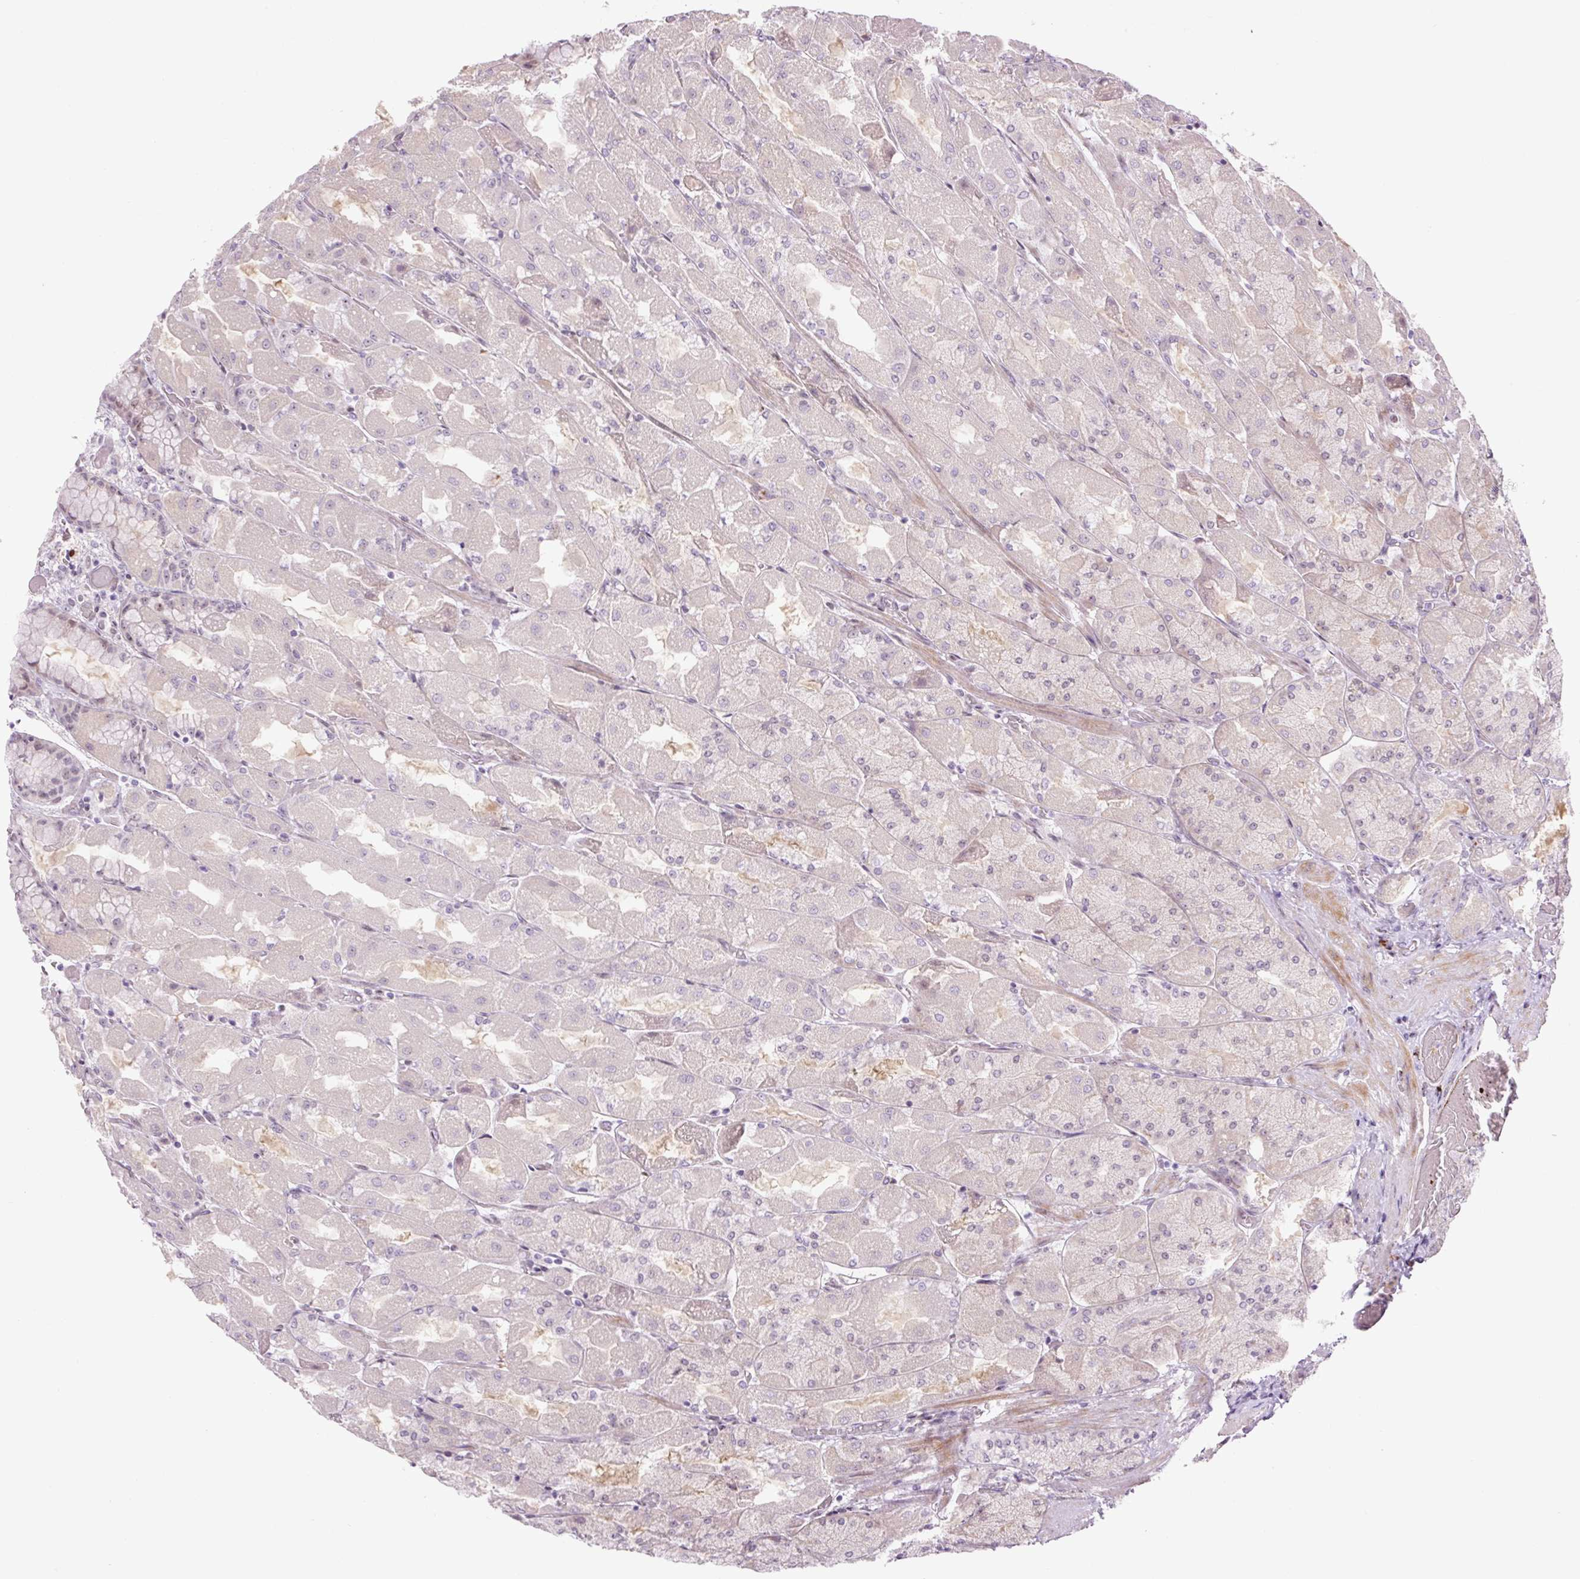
{"staining": {"intensity": "moderate", "quantity": "<25%", "location": "cytoplasmic/membranous,nuclear"}, "tissue": "stomach", "cell_type": "Glandular cells", "image_type": "normal", "snomed": [{"axis": "morphology", "description": "Normal tissue, NOS"}, {"axis": "topography", "description": "Stomach"}], "caption": "The histopathology image shows staining of normal stomach, revealing moderate cytoplasmic/membranous,nuclear protein staining (brown color) within glandular cells. (DAB (3,3'-diaminobenzidine) = brown stain, brightfield microscopy at high magnification).", "gene": "ENSG00000268750", "patient": {"sex": "female", "age": 61}}